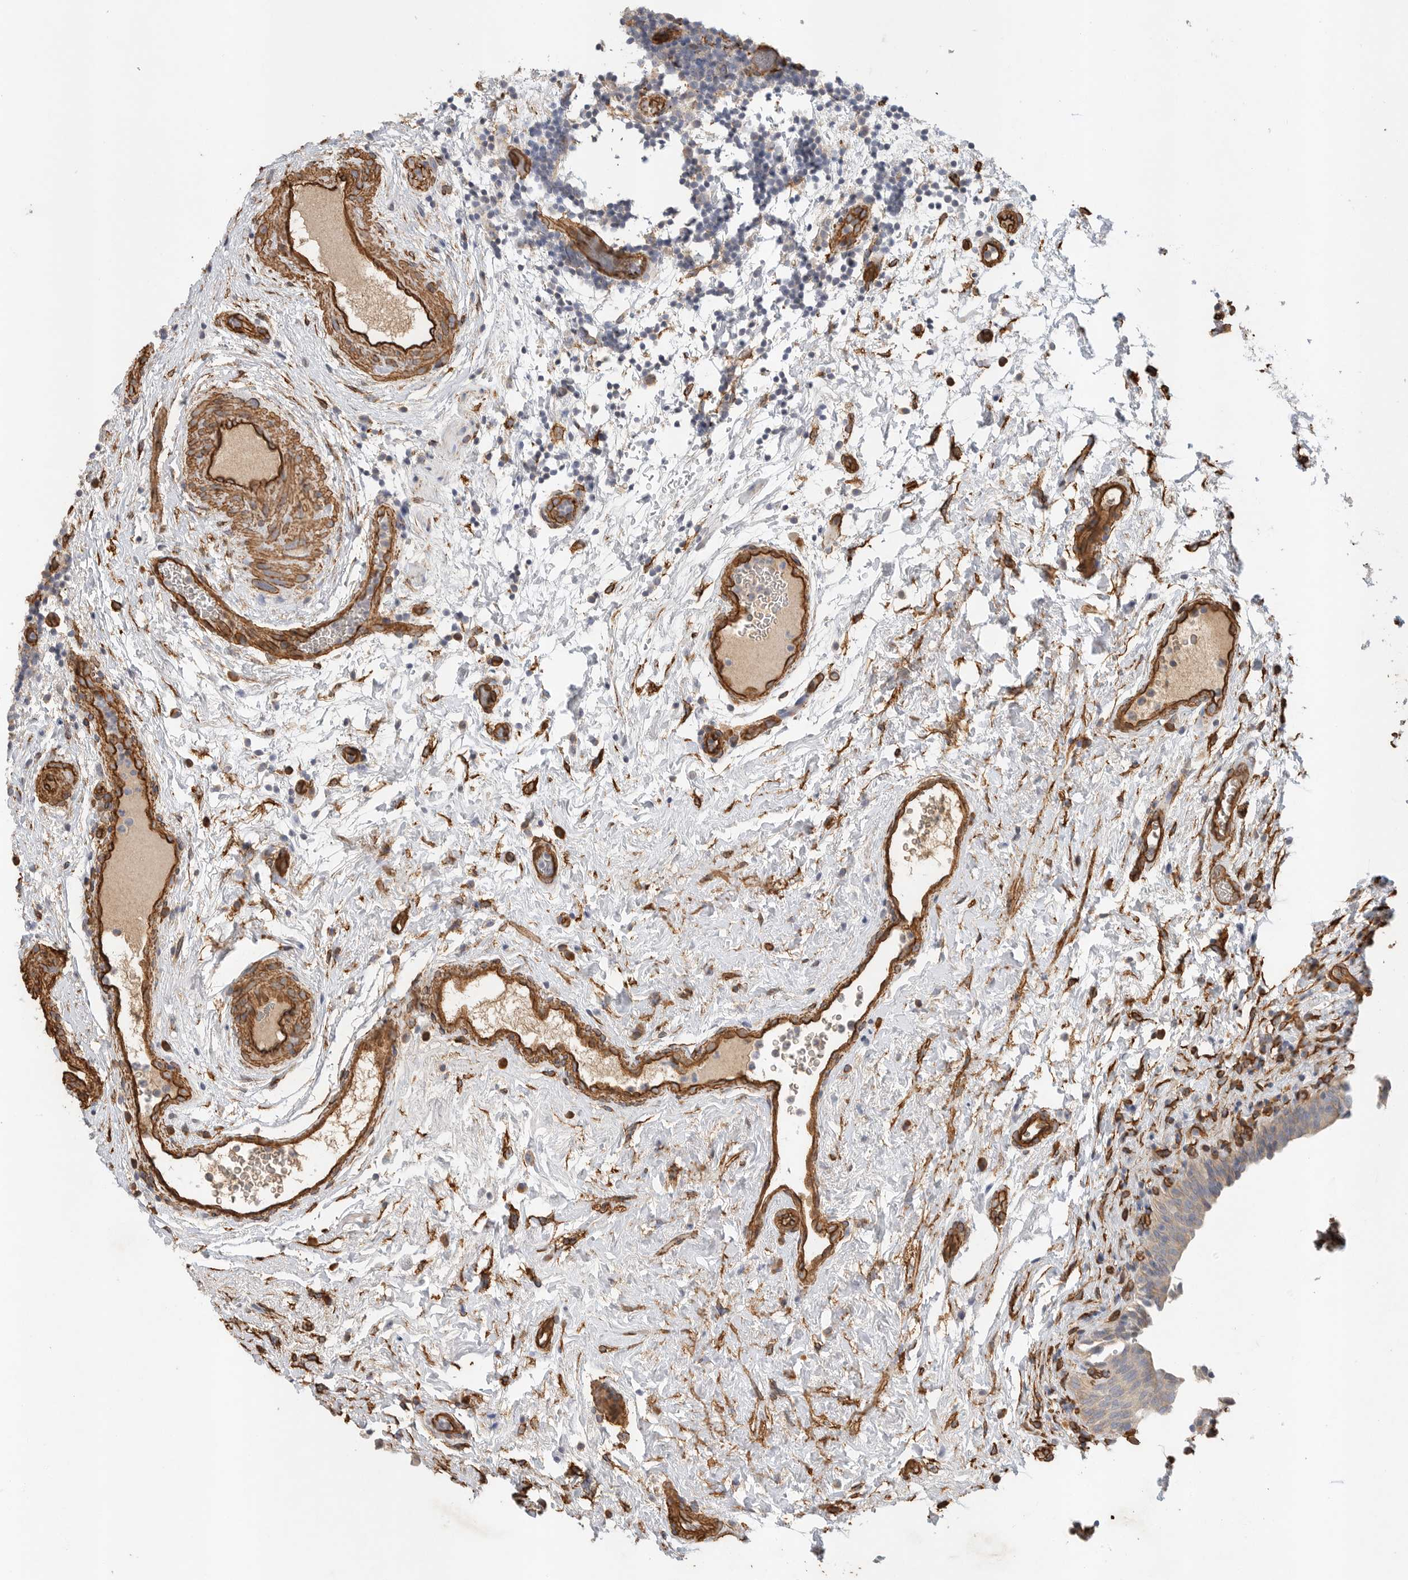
{"staining": {"intensity": "weak", "quantity": "<25%", "location": "cytoplasmic/membranous"}, "tissue": "urinary bladder", "cell_type": "Urothelial cells", "image_type": "normal", "snomed": [{"axis": "morphology", "description": "Normal tissue, NOS"}, {"axis": "topography", "description": "Urinary bladder"}], "caption": "Immunohistochemistry (IHC) micrograph of benign urinary bladder stained for a protein (brown), which shows no expression in urothelial cells.", "gene": "JMJD4", "patient": {"sex": "male", "age": 83}}